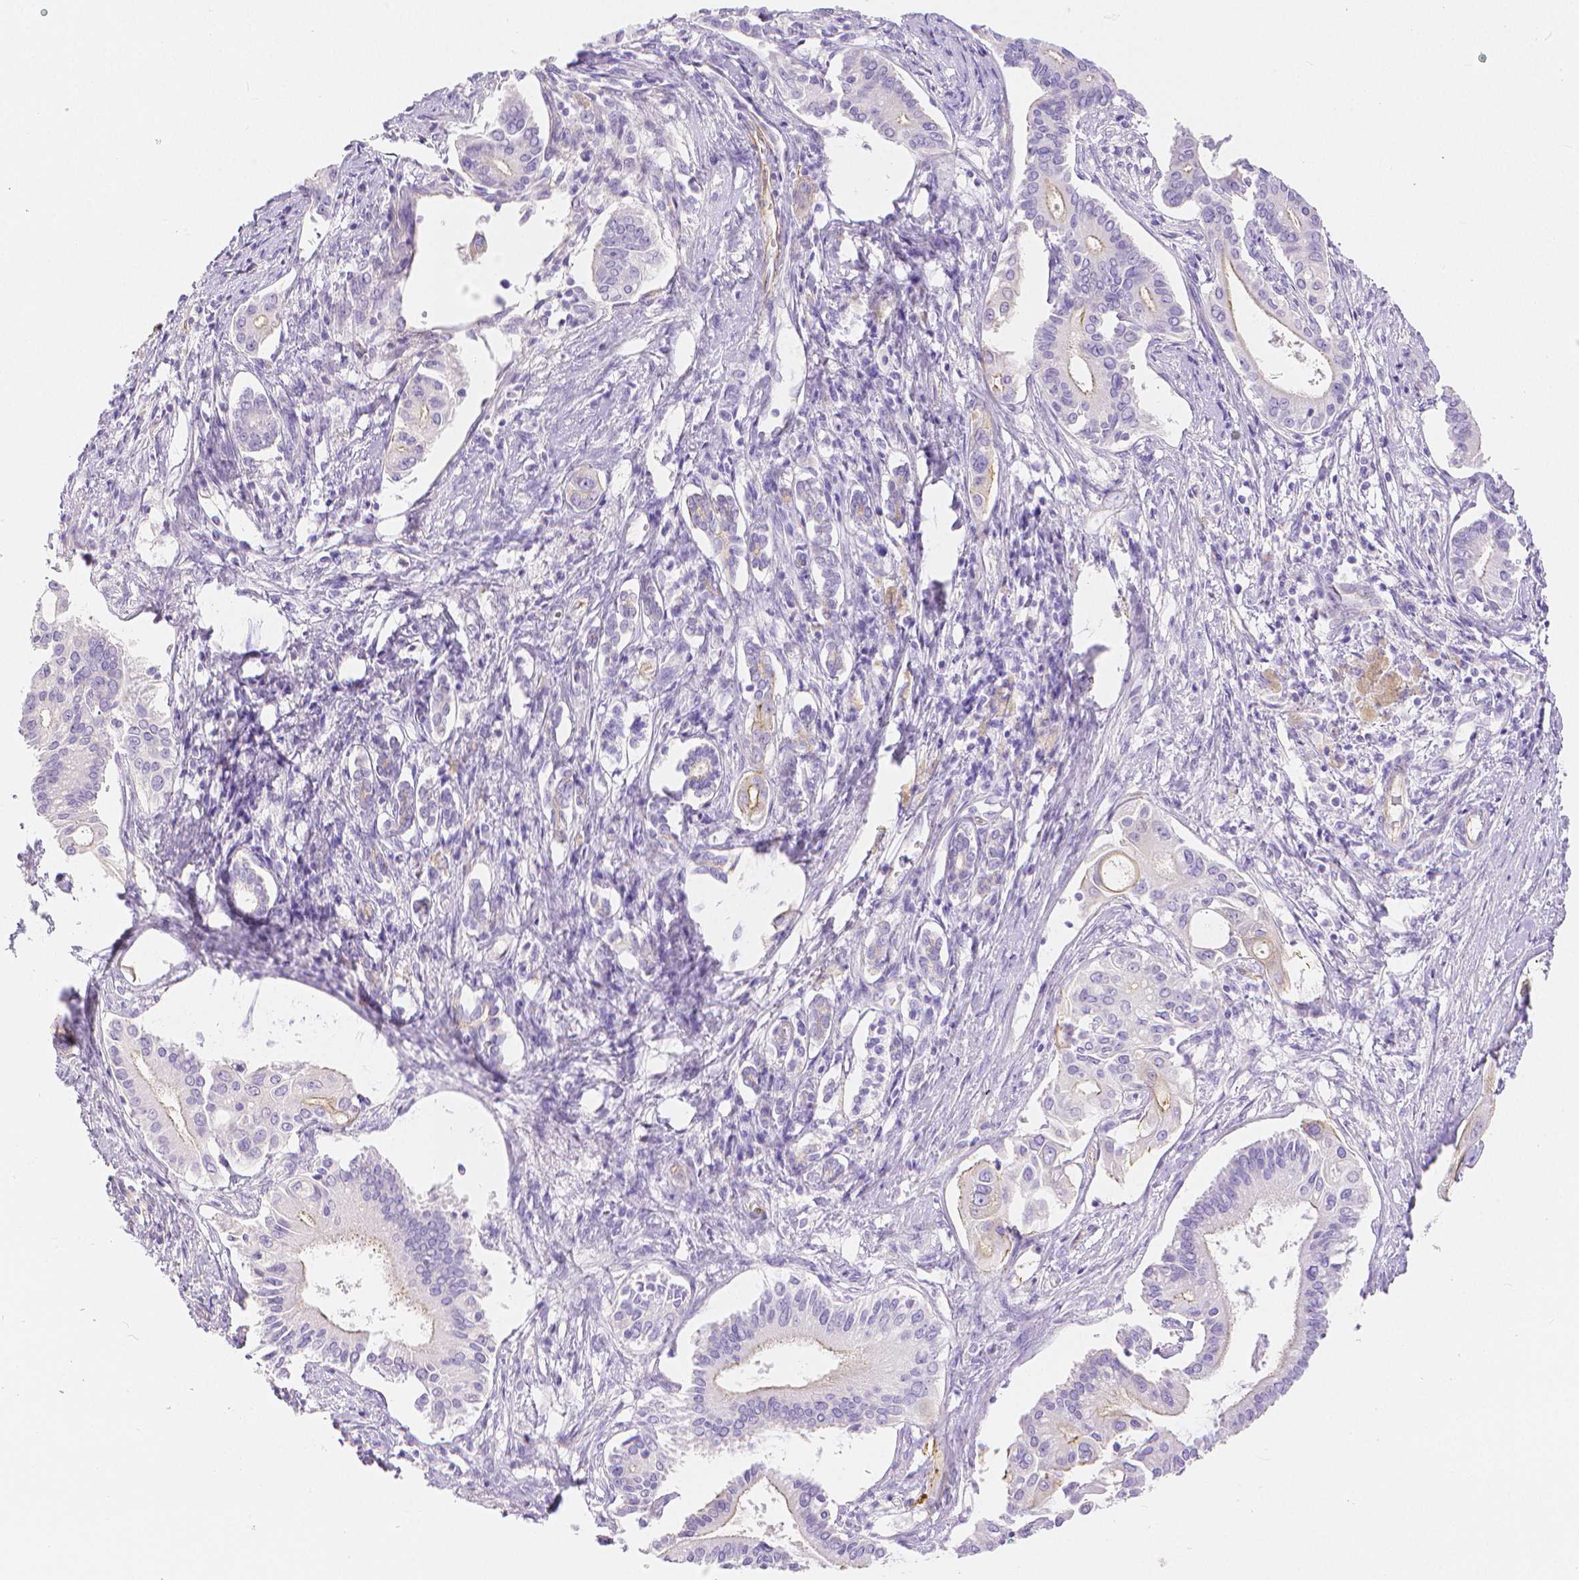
{"staining": {"intensity": "weak", "quantity": "<25%", "location": "cytoplasmic/membranous"}, "tissue": "pancreatic cancer", "cell_type": "Tumor cells", "image_type": "cancer", "snomed": [{"axis": "morphology", "description": "Adenocarcinoma, NOS"}, {"axis": "topography", "description": "Pancreas"}], "caption": "This image is of pancreatic cancer stained with immunohistochemistry to label a protein in brown with the nuclei are counter-stained blue. There is no positivity in tumor cells. (Brightfield microscopy of DAB (3,3'-diaminobenzidine) IHC at high magnification).", "gene": "SLC27A5", "patient": {"sex": "female", "age": 68}}